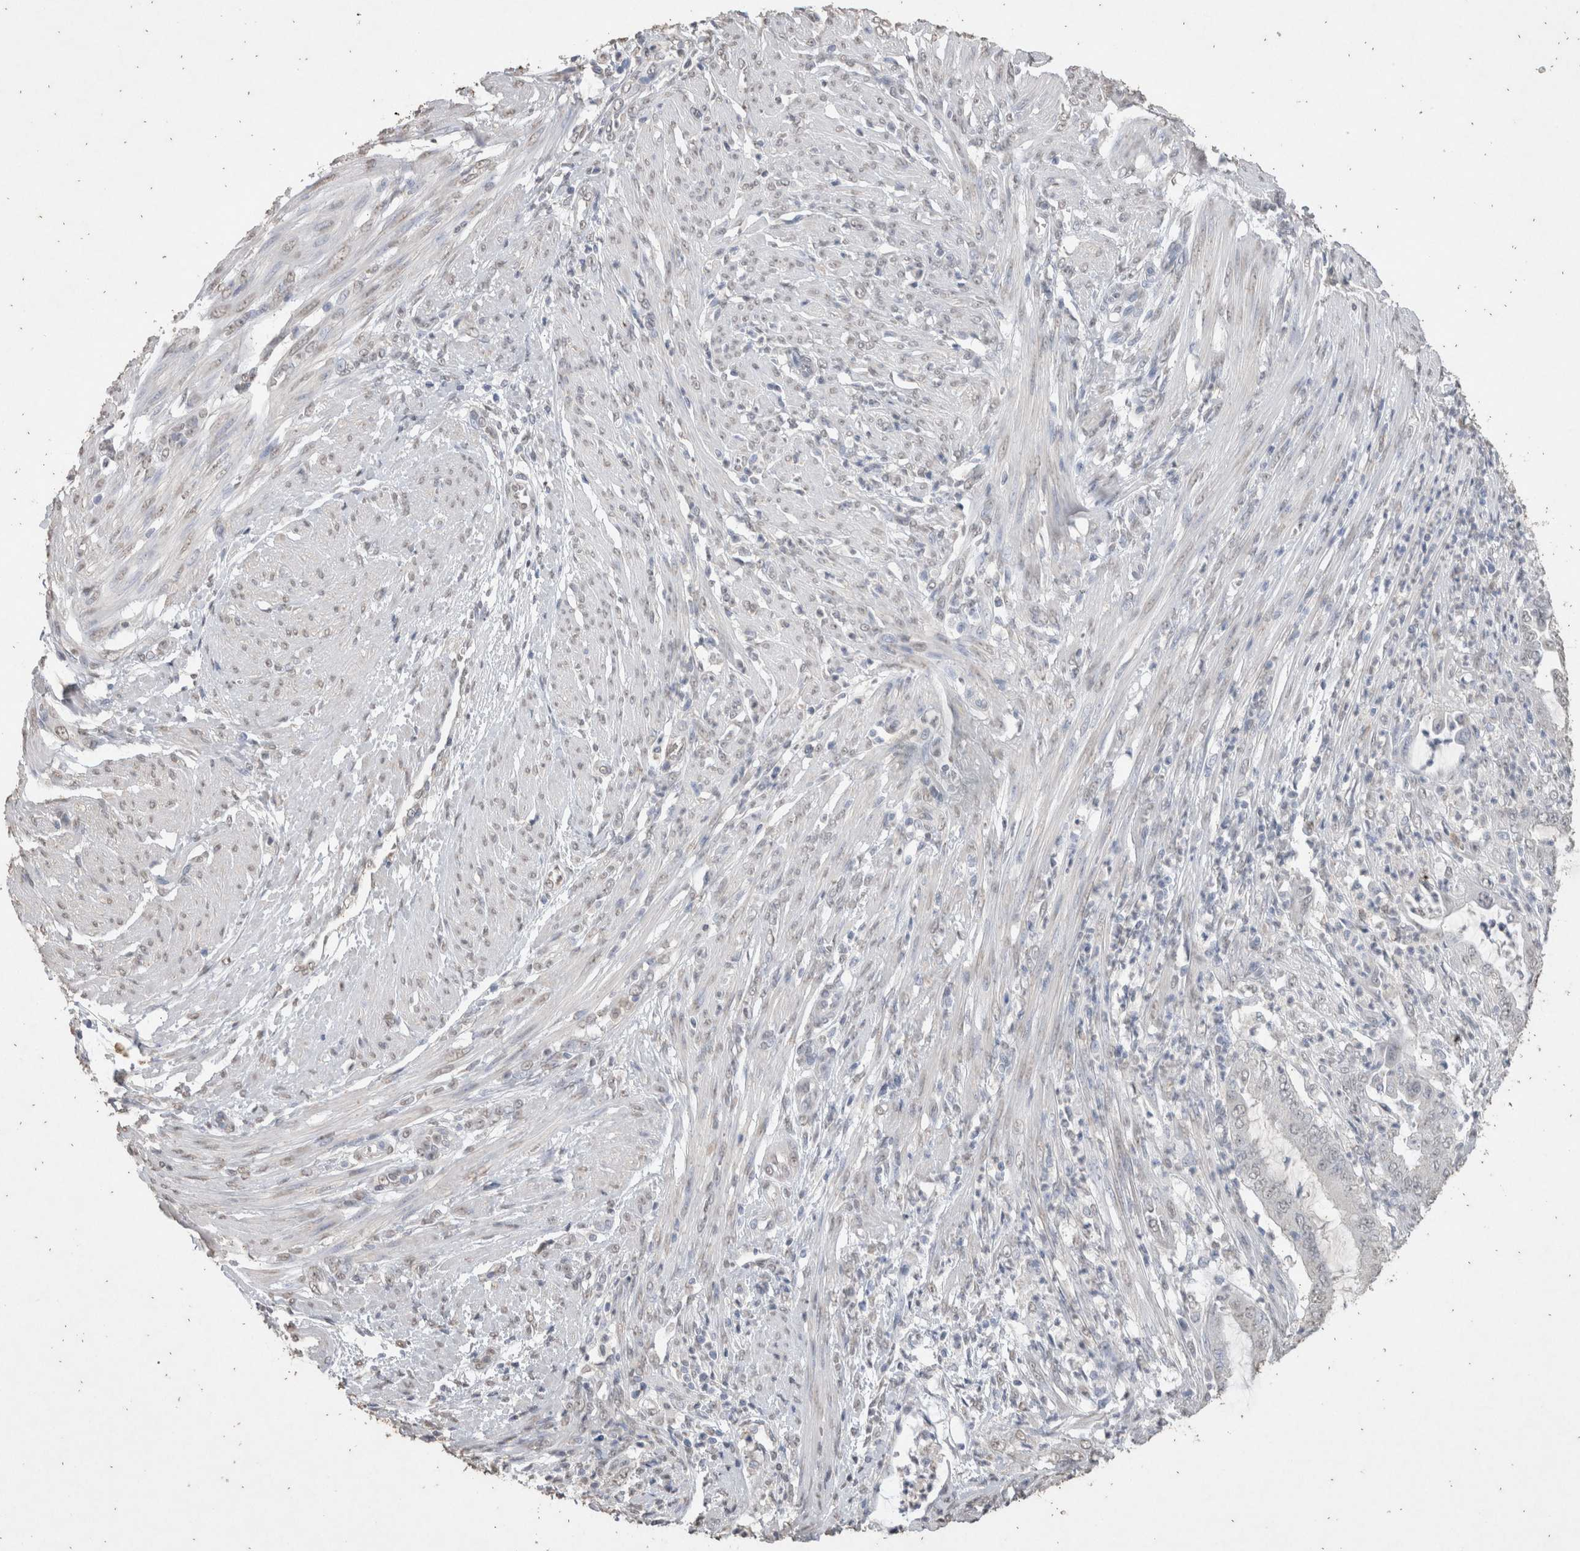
{"staining": {"intensity": "negative", "quantity": "none", "location": "none"}, "tissue": "endometrial cancer", "cell_type": "Tumor cells", "image_type": "cancer", "snomed": [{"axis": "morphology", "description": "Adenocarcinoma, NOS"}, {"axis": "topography", "description": "Endometrium"}], "caption": "High power microscopy image of an immunohistochemistry micrograph of adenocarcinoma (endometrial), revealing no significant positivity in tumor cells.", "gene": "LGALS2", "patient": {"sex": "female", "age": 51}}